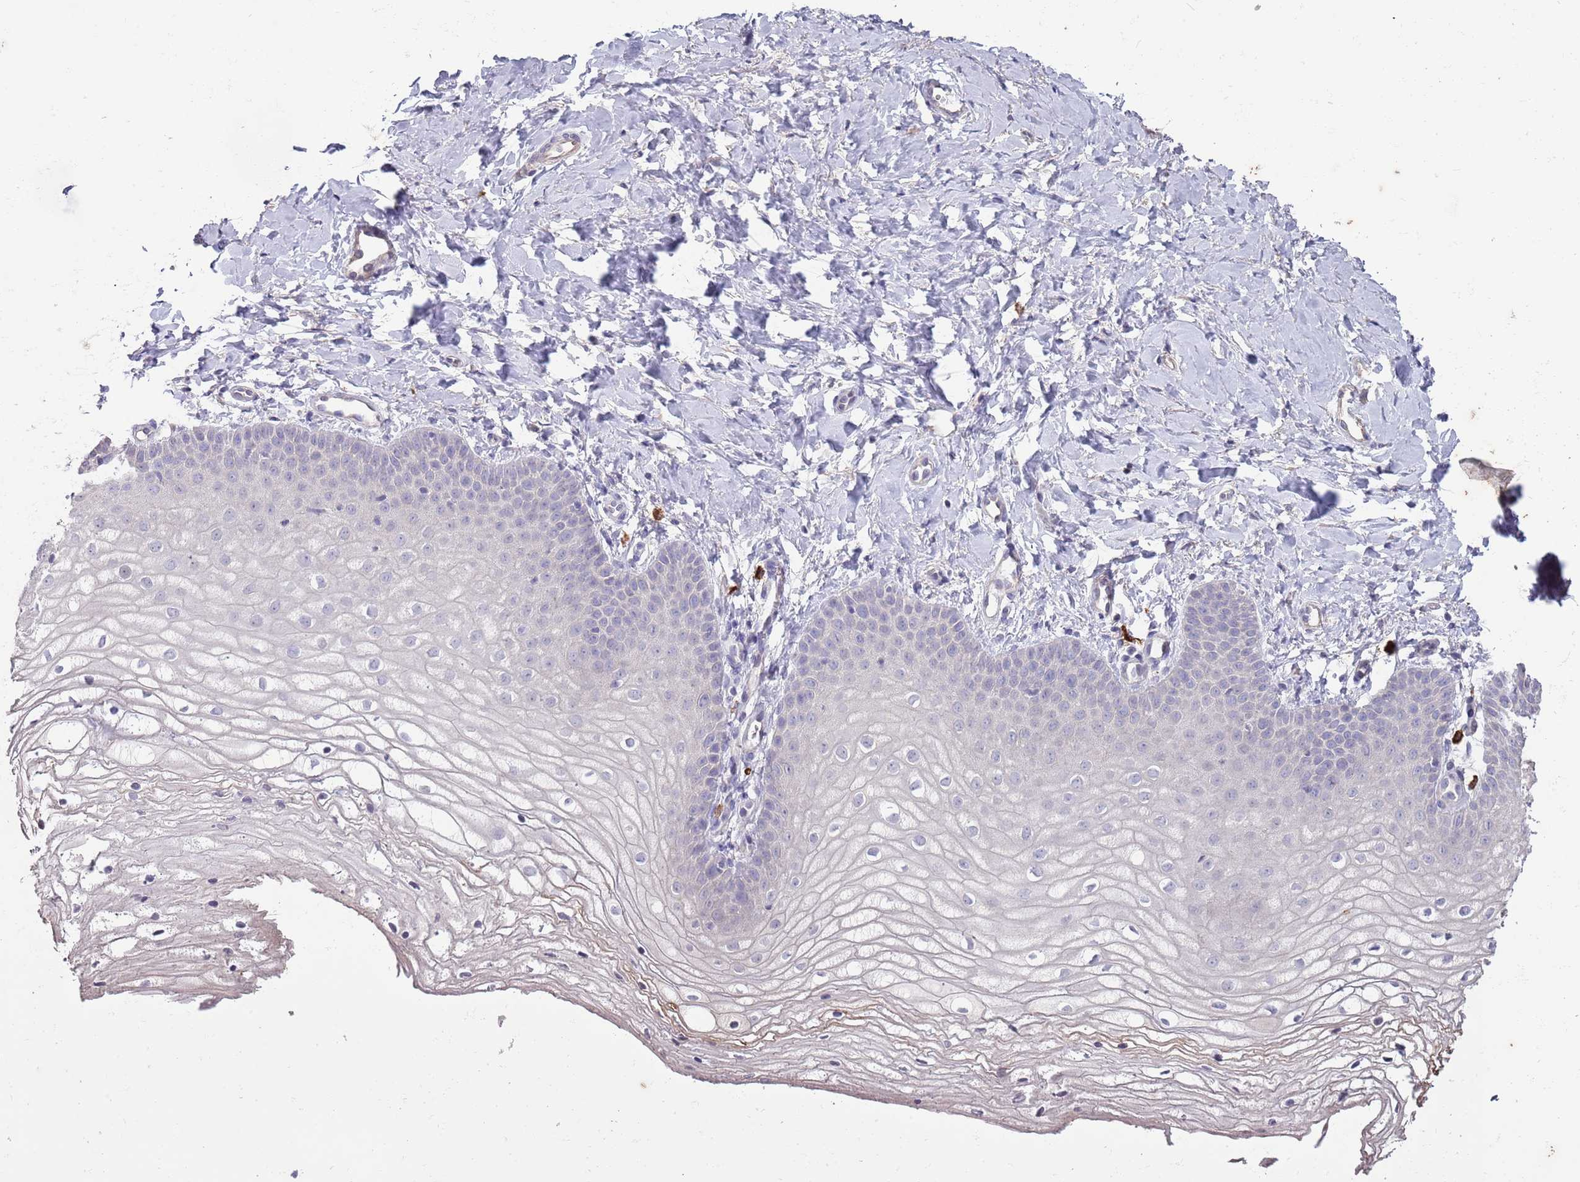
{"staining": {"intensity": "negative", "quantity": "none", "location": "none"}, "tissue": "vagina", "cell_type": "Squamous epithelial cells", "image_type": "normal", "snomed": [{"axis": "morphology", "description": "Normal tissue, NOS"}, {"axis": "topography", "description": "Vagina"}], "caption": "Human vagina stained for a protein using immunohistochemistry (IHC) reveals no positivity in squamous epithelial cells.", "gene": "P2RY13", "patient": {"sex": "female", "age": 68}}